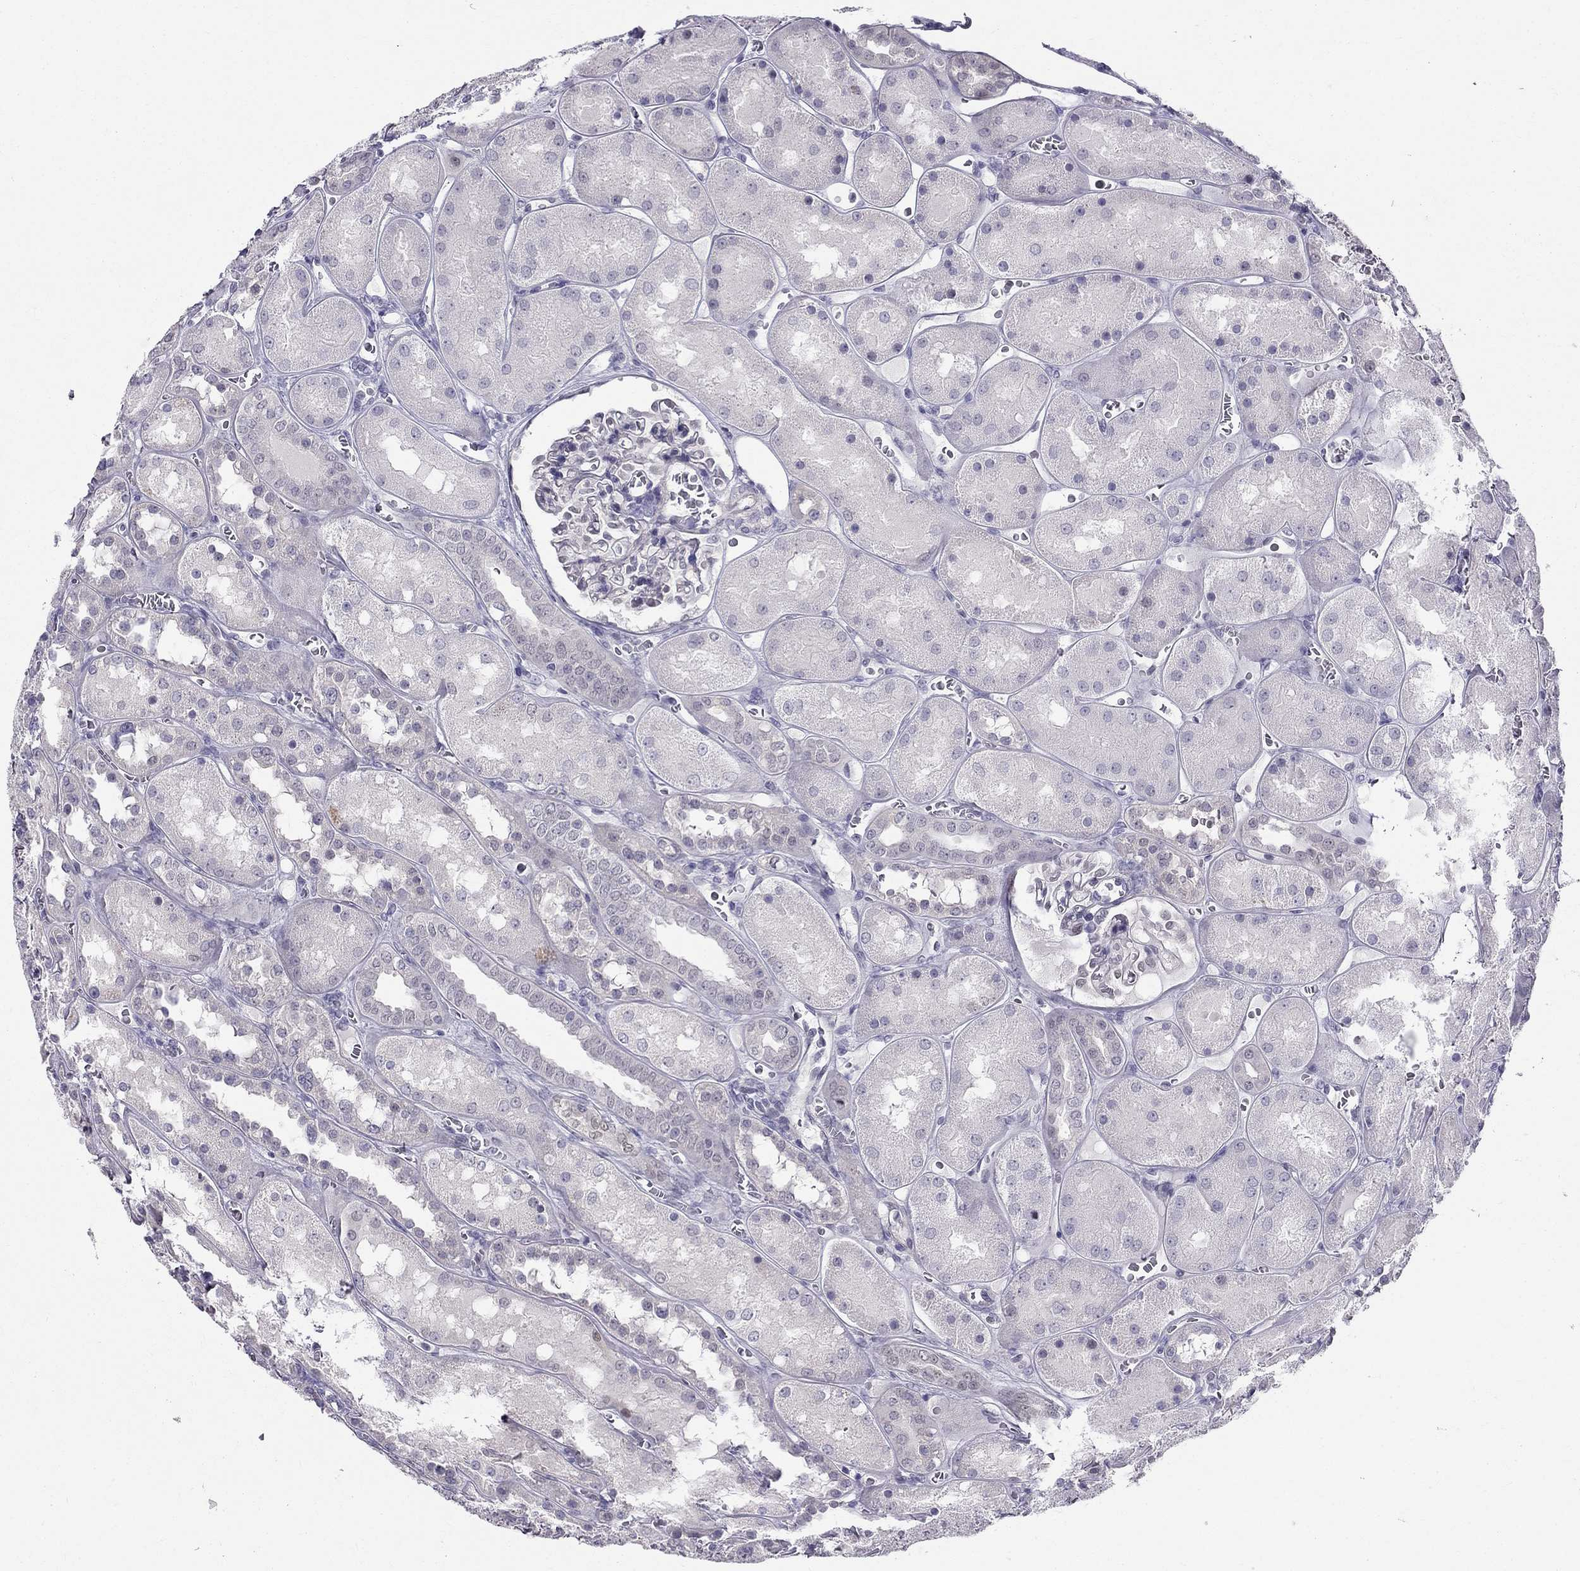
{"staining": {"intensity": "negative", "quantity": "none", "location": "none"}, "tissue": "kidney", "cell_type": "Cells in glomeruli", "image_type": "normal", "snomed": [{"axis": "morphology", "description": "Normal tissue, NOS"}, {"axis": "topography", "description": "Kidney"}], "caption": "Immunohistochemical staining of unremarkable human kidney demonstrates no significant positivity in cells in glomeruli. Nuclei are stained in blue.", "gene": "BAG5", "patient": {"sex": "male", "age": 73}}